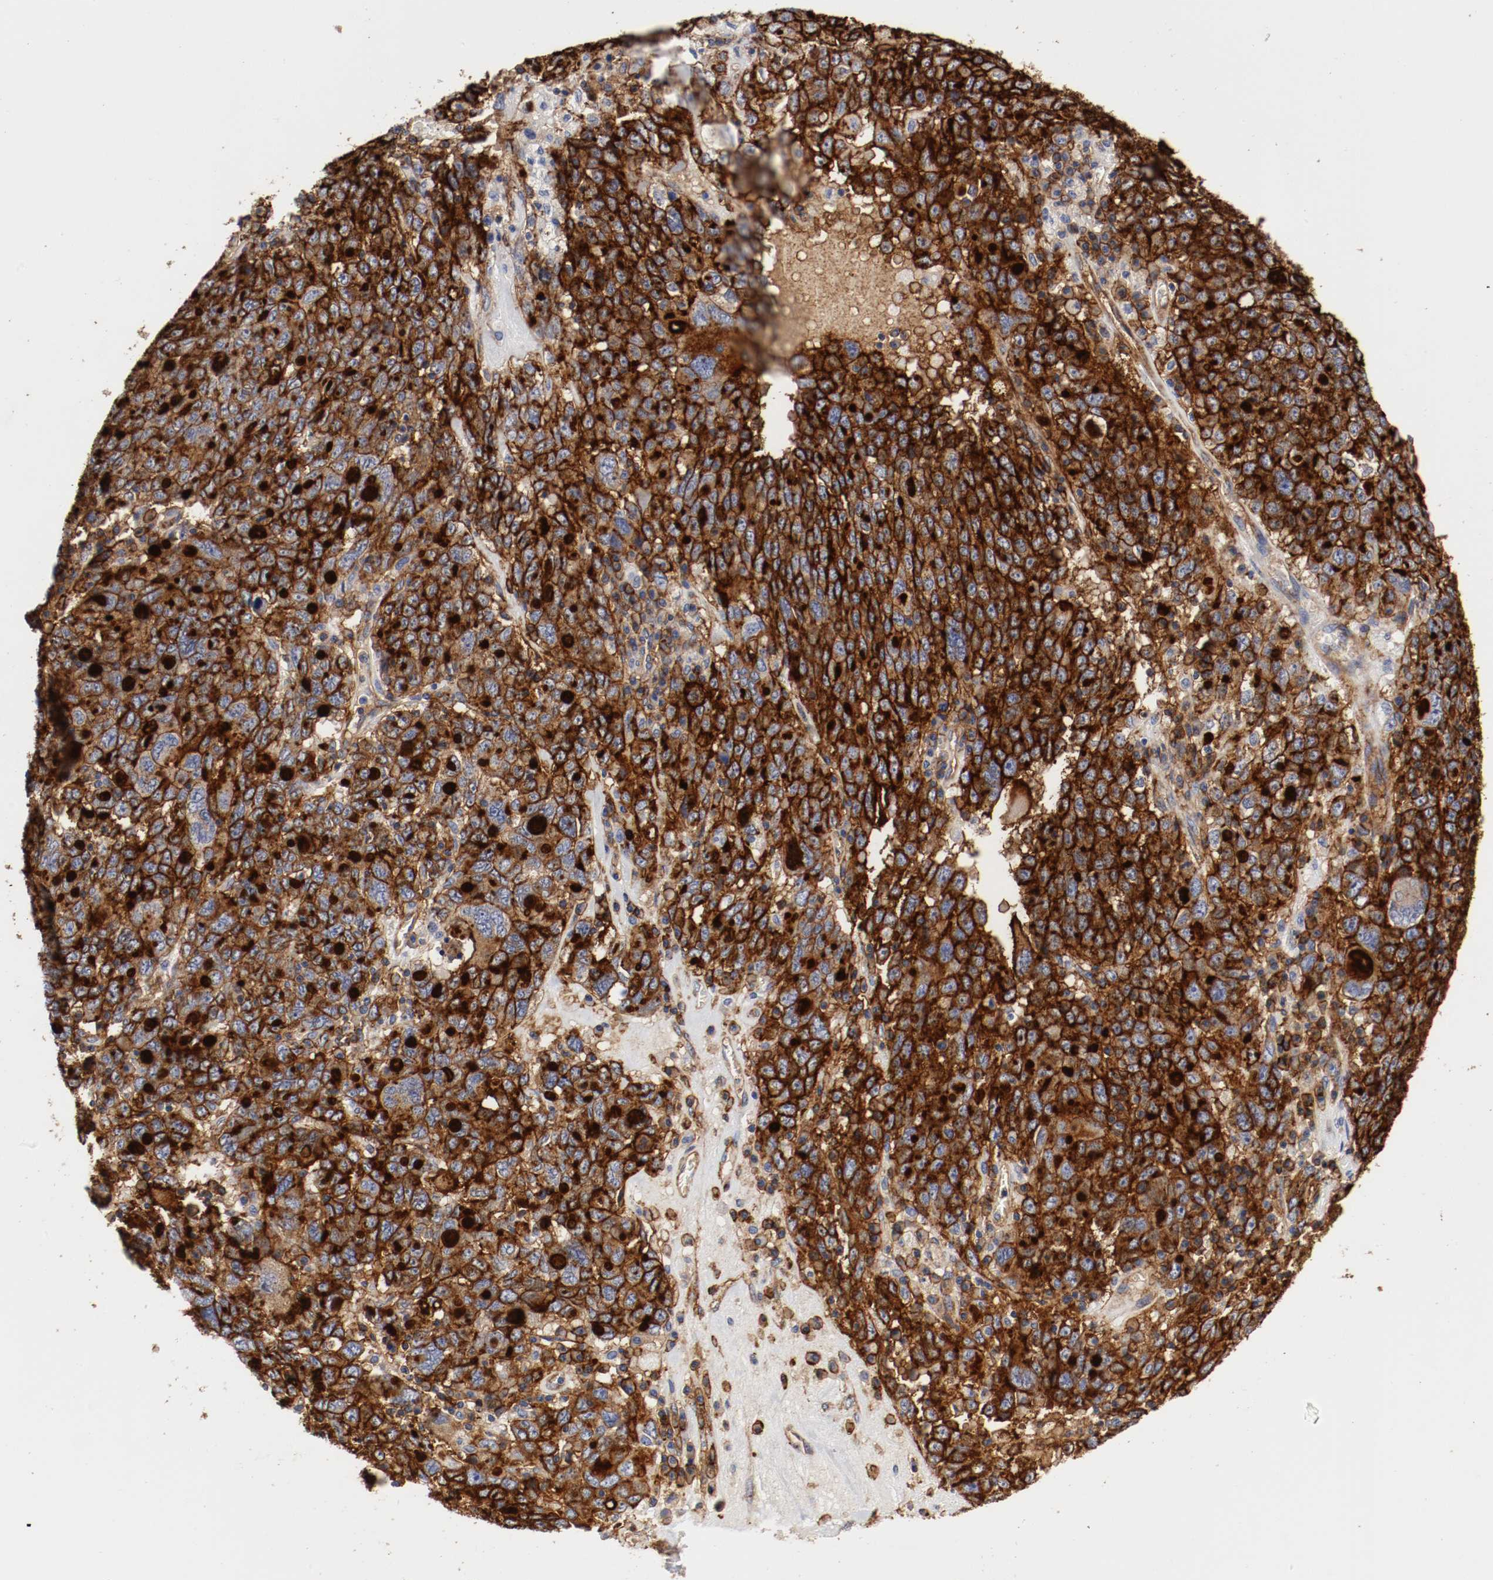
{"staining": {"intensity": "strong", "quantity": ">75%", "location": "cytoplasmic/membranous"}, "tissue": "ovarian cancer", "cell_type": "Tumor cells", "image_type": "cancer", "snomed": [{"axis": "morphology", "description": "Carcinoma, endometroid"}, {"axis": "topography", "description": "Ovary"}], "caption": "Immunohistochemical staining of ovarian endometroid carcinoma exhibits high levels of strong cytoplasmic/membranous protein staining in approximately >75% of tumor cells.", "gene": "IFITM1", "patient": {"sex": "female", "age": 62}}